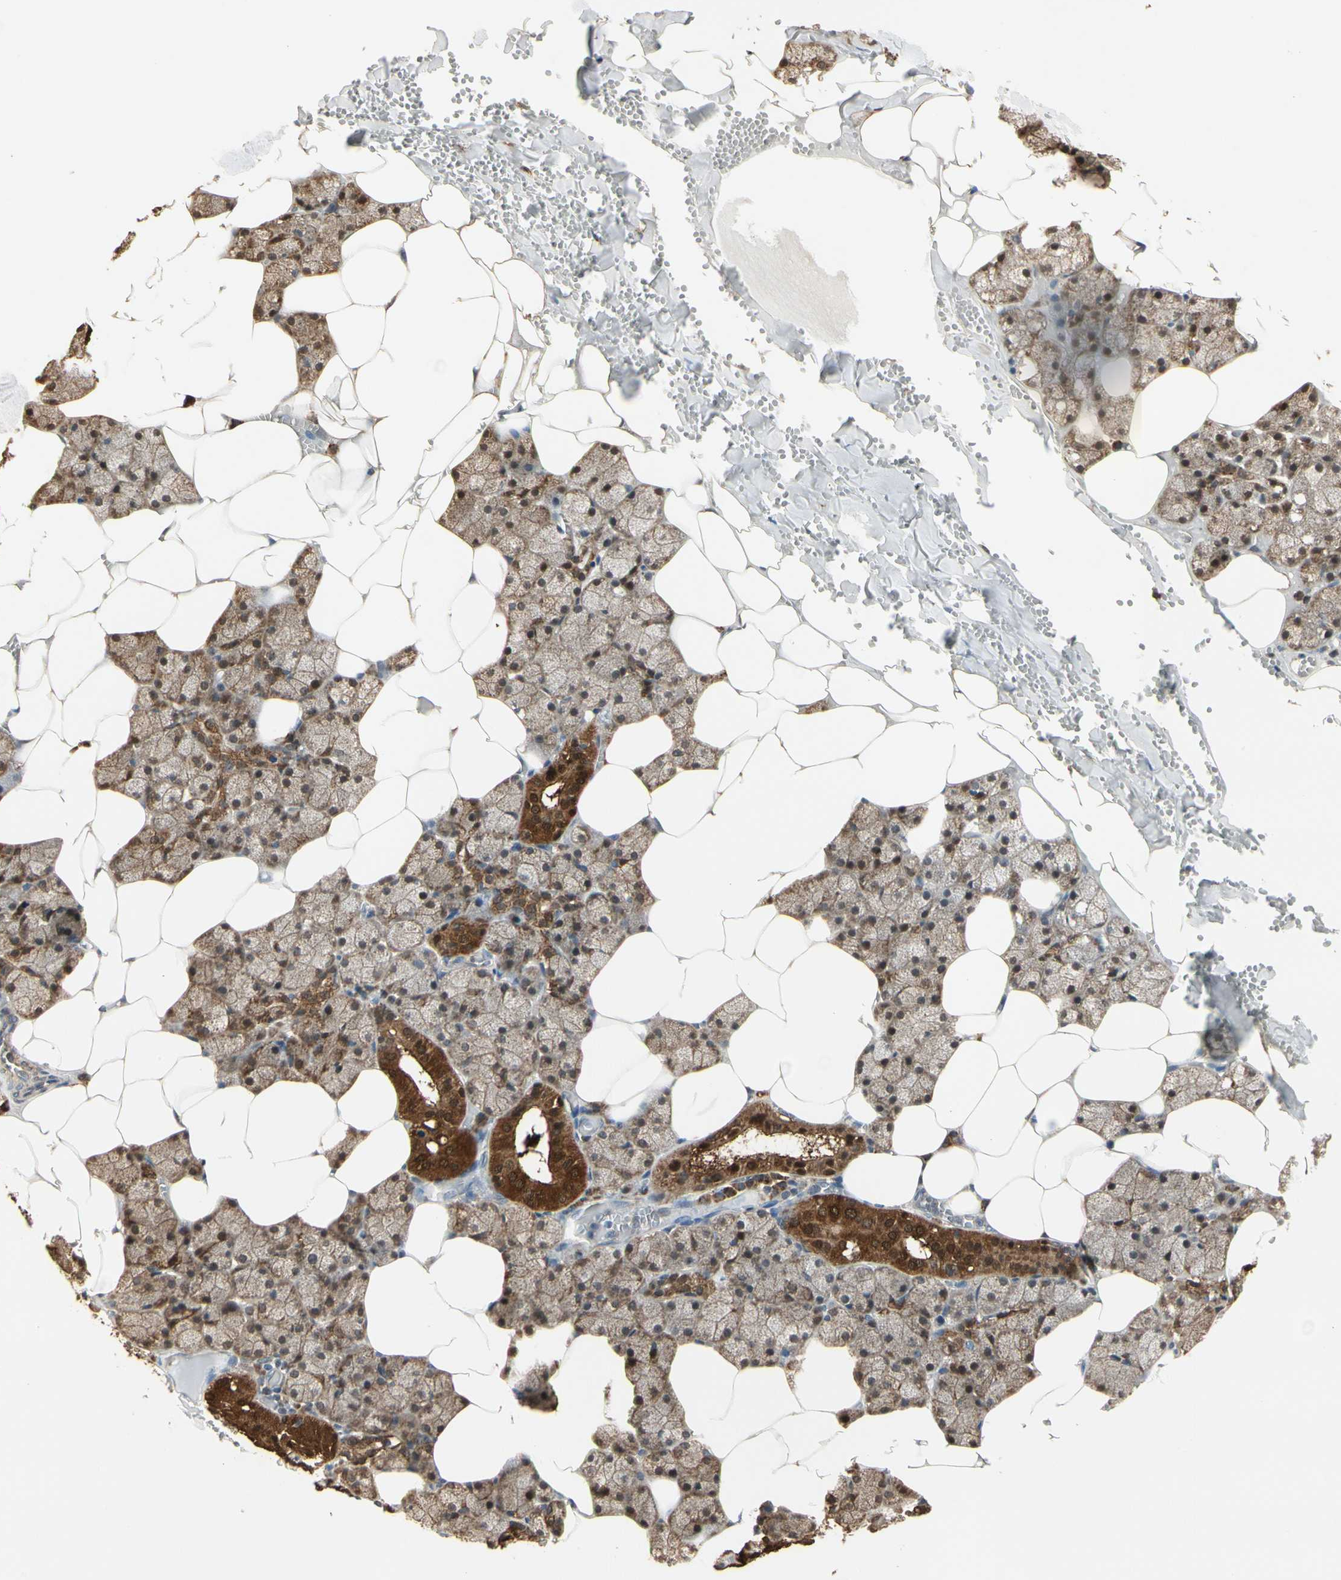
{"staining": {"intensity": "moderate", "quantity": ">75%", "location": "cytoplasmic/membranous,nuclear"}, "tissue": "salivary gland", "cell_type": "Glandular cells", "image_type": "normal", "snomed": [{"axis": "morphology", "description": "Normal tissue, NOS"}, {"axis": "topography", "description": "Salivary gland"}], "caption": "IHC image of normal salivary gland stained for a protein (brown), which shows medium levels of moderate cytoplasmic/membranous,nuclear expression in about >75% of glandular cells.", "gene": "PRDX5", "patient": {"sex": "male", "age": 62}}